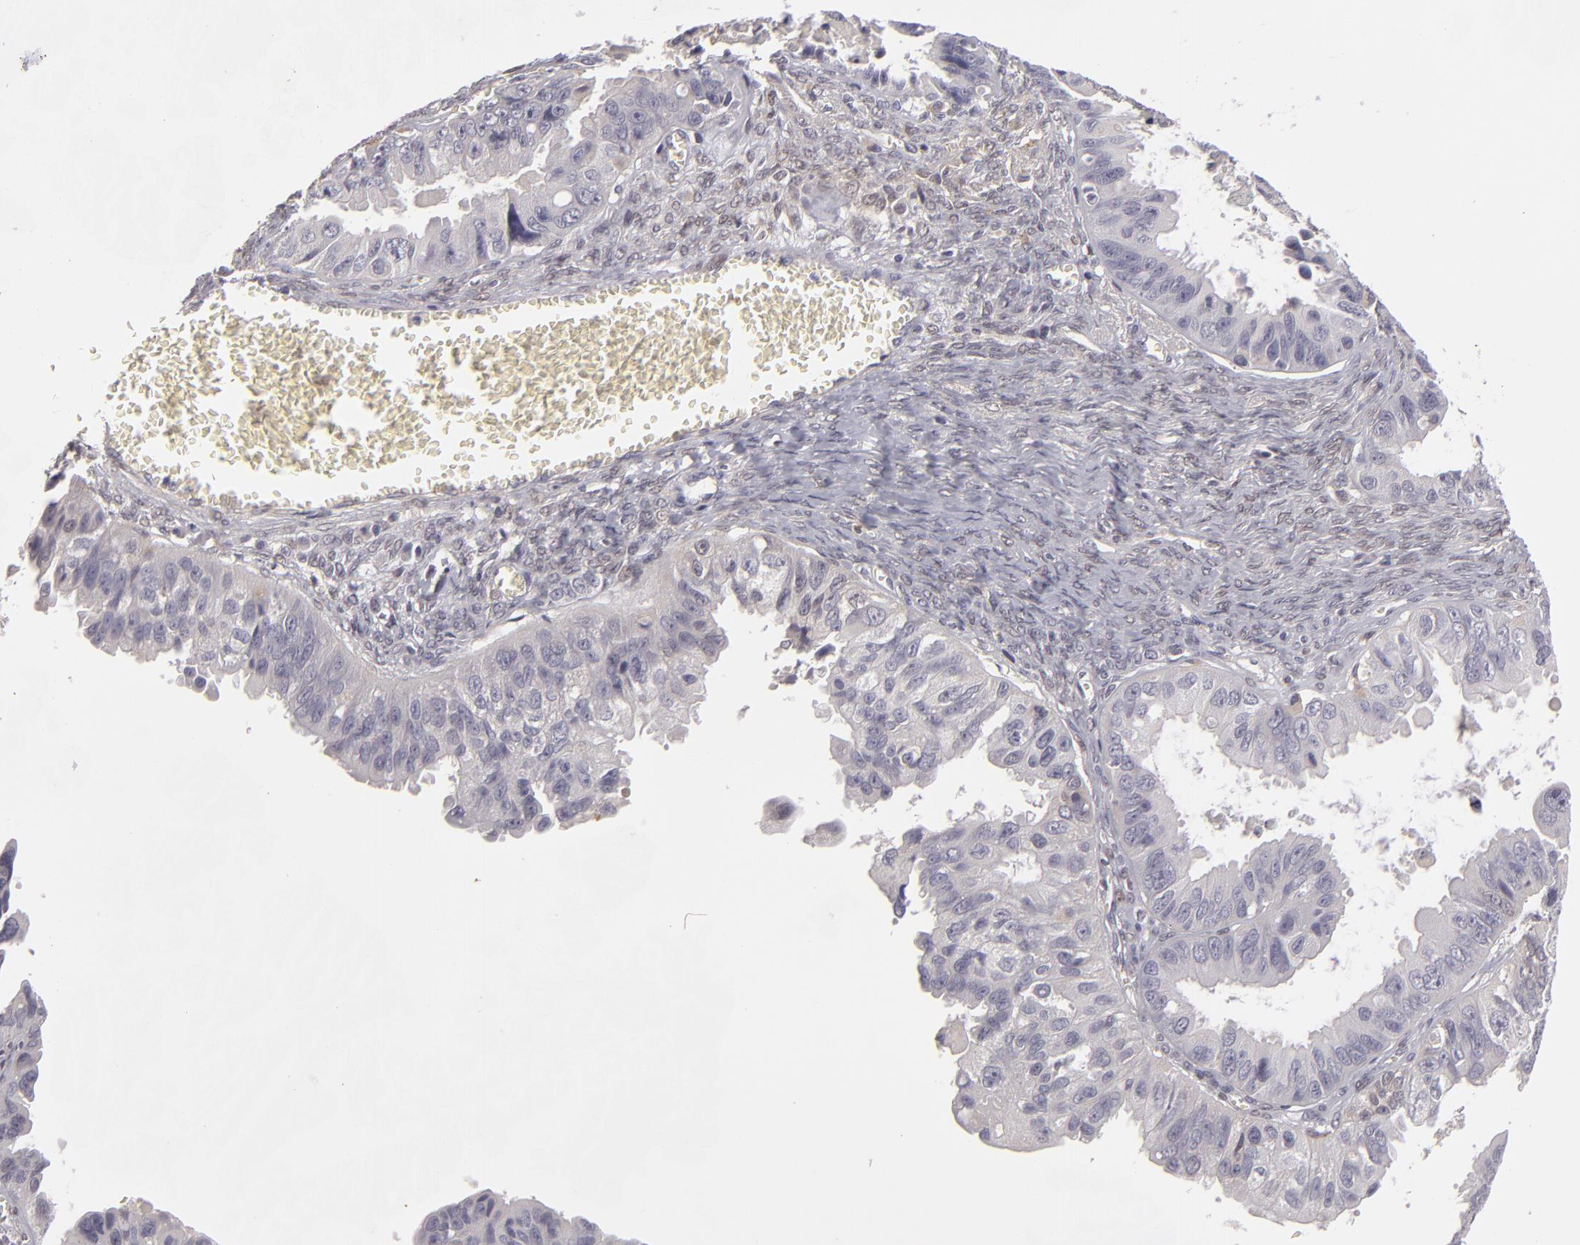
{"staining": {"intensity": "negative", "quantity": "none", "location": "none"}, "tissue": "ovarian cancer", "cell_type": "Tumor cells", "image_type": "cancer", "snomed": [{"axis": "morphology", "description": "Carcinoma, endometroid"}, {"axis": "topography", "description": "Ovary"}], "caption": "Protein analysis of endometroid carcinoma (ovarian) shows no significant staining in tumor cells. Brightfield microscopy of immunohistochemistry stained with DAB (3,3'-diaminobenzidine) (brown) and hematoxylin (blue), captured at high magnification.", "gene": "EFS", "patient": {"sex": "female", "age": 85}}